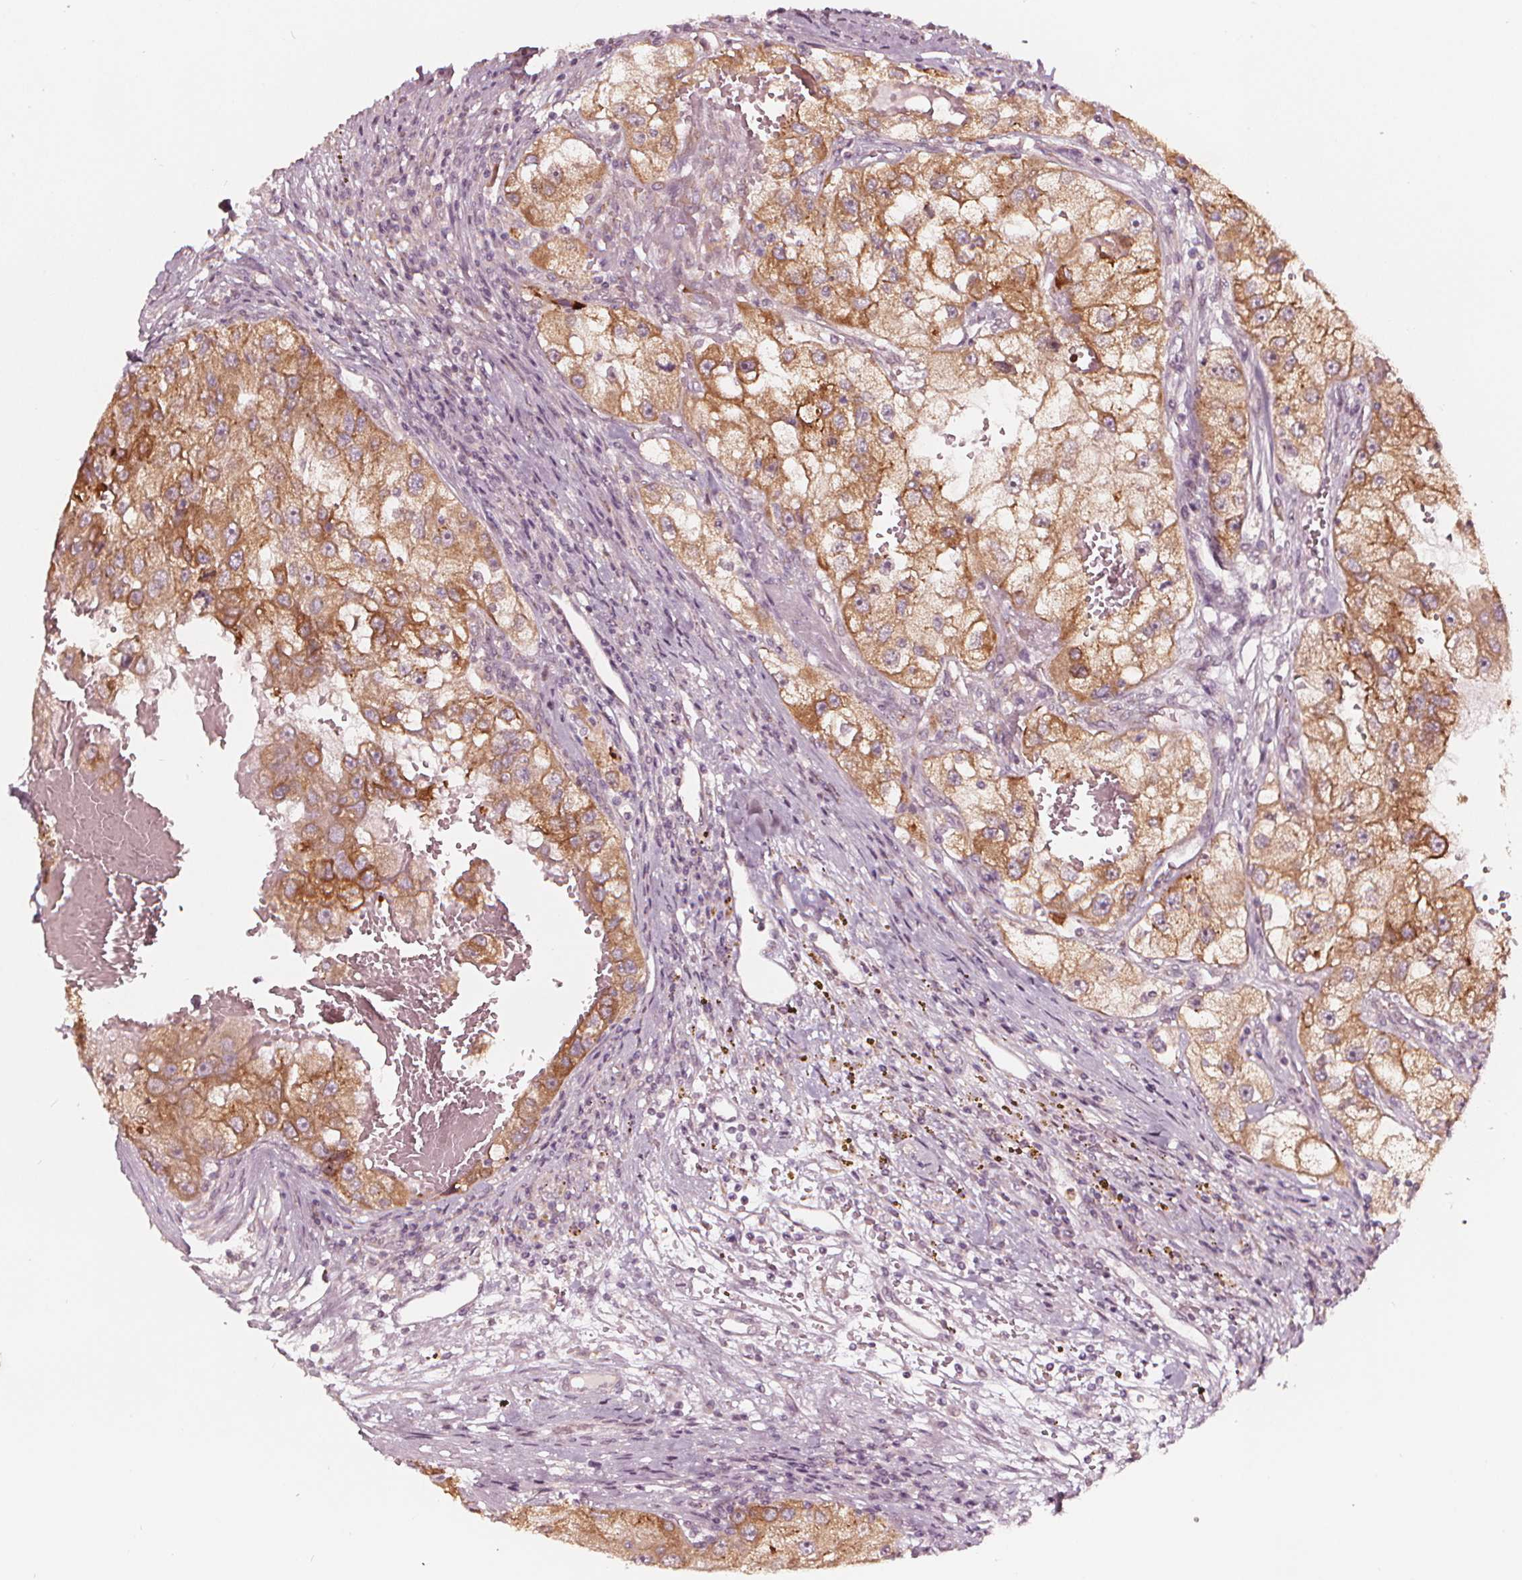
{"staining": {"intensity": "moderate", "quantity": ">75%", "location": "cytoplasmic/membranous"}, "tissue": "renal cancer", "cell_type": "Tumor cells", "image_type": "cancer", "snomed": [{"axis": "morphology", "description": "Adenocarcinoma, NOS"}, {"axis": "topography", "description": "Kidney"}], "caption": "Immunohistochemical staining of human renal adenocarcinoma reveals moderate cytoplasmic/membranous protein expression in approximately >75% of tumor cells.", "gene": "NPC1L1", "patient": {"sex": "male", "age": 63}}